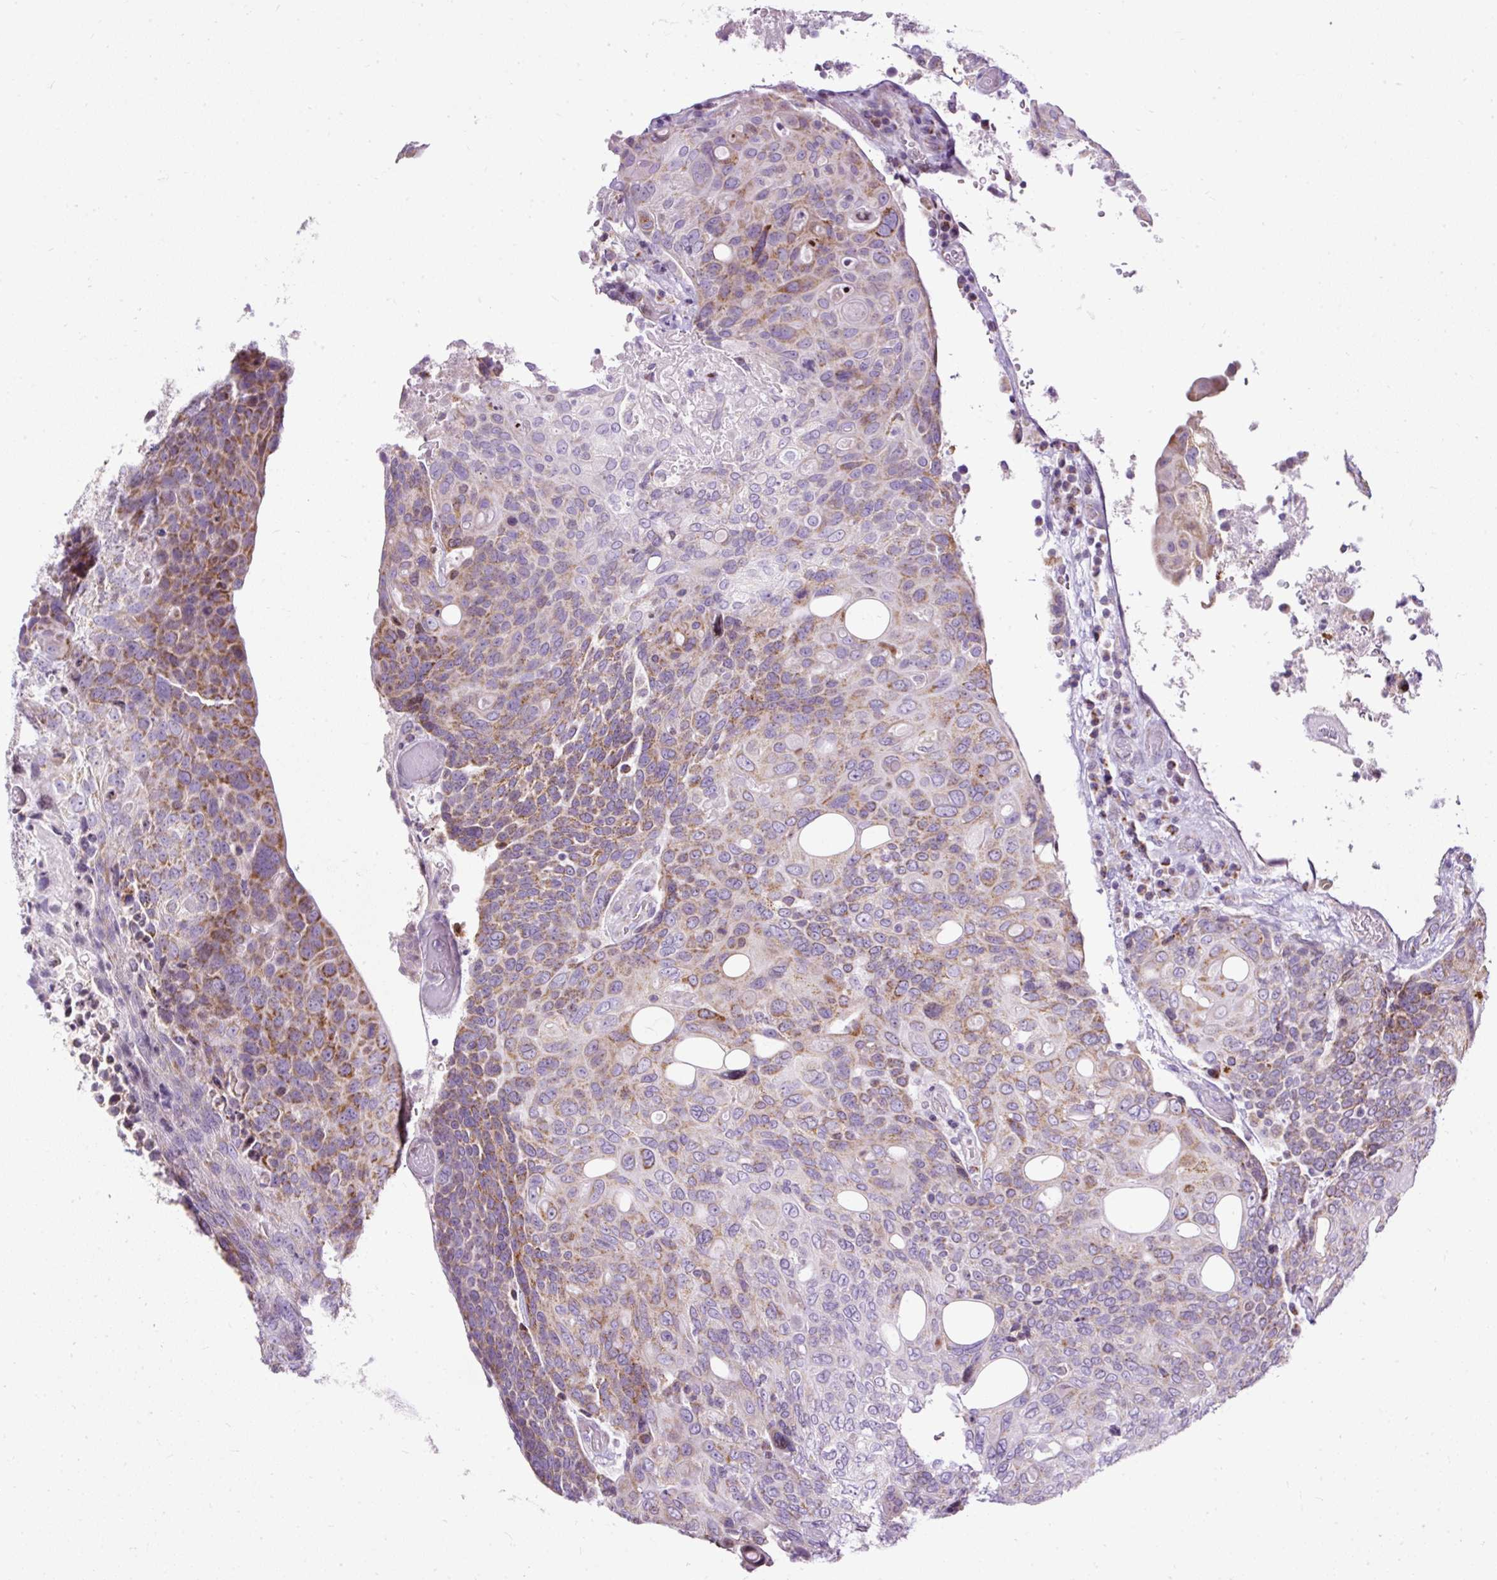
{"staining": {"intensity": "moderate", "quantity": ">75%", "location": "cytoplasmic/membranous"}, "tissue": "urothelial cancer", "cell_type": "Tumor cells", "image_type": "cancer", "snomed": [{"axis": "morphology", "description": "Urothelial carcinoma, High grade"}, {"axis": "topography", "description": "Urinary bladder"}], "caption": "This image reveals immunohistochemistry staining of human high-grade urothelial carcinoma, with medium moderate cytoplasmic/membranous positivity in about >75% of tumor cells.", "gene": "FMC1", "patient": {"sex": "female", "age": 70}}